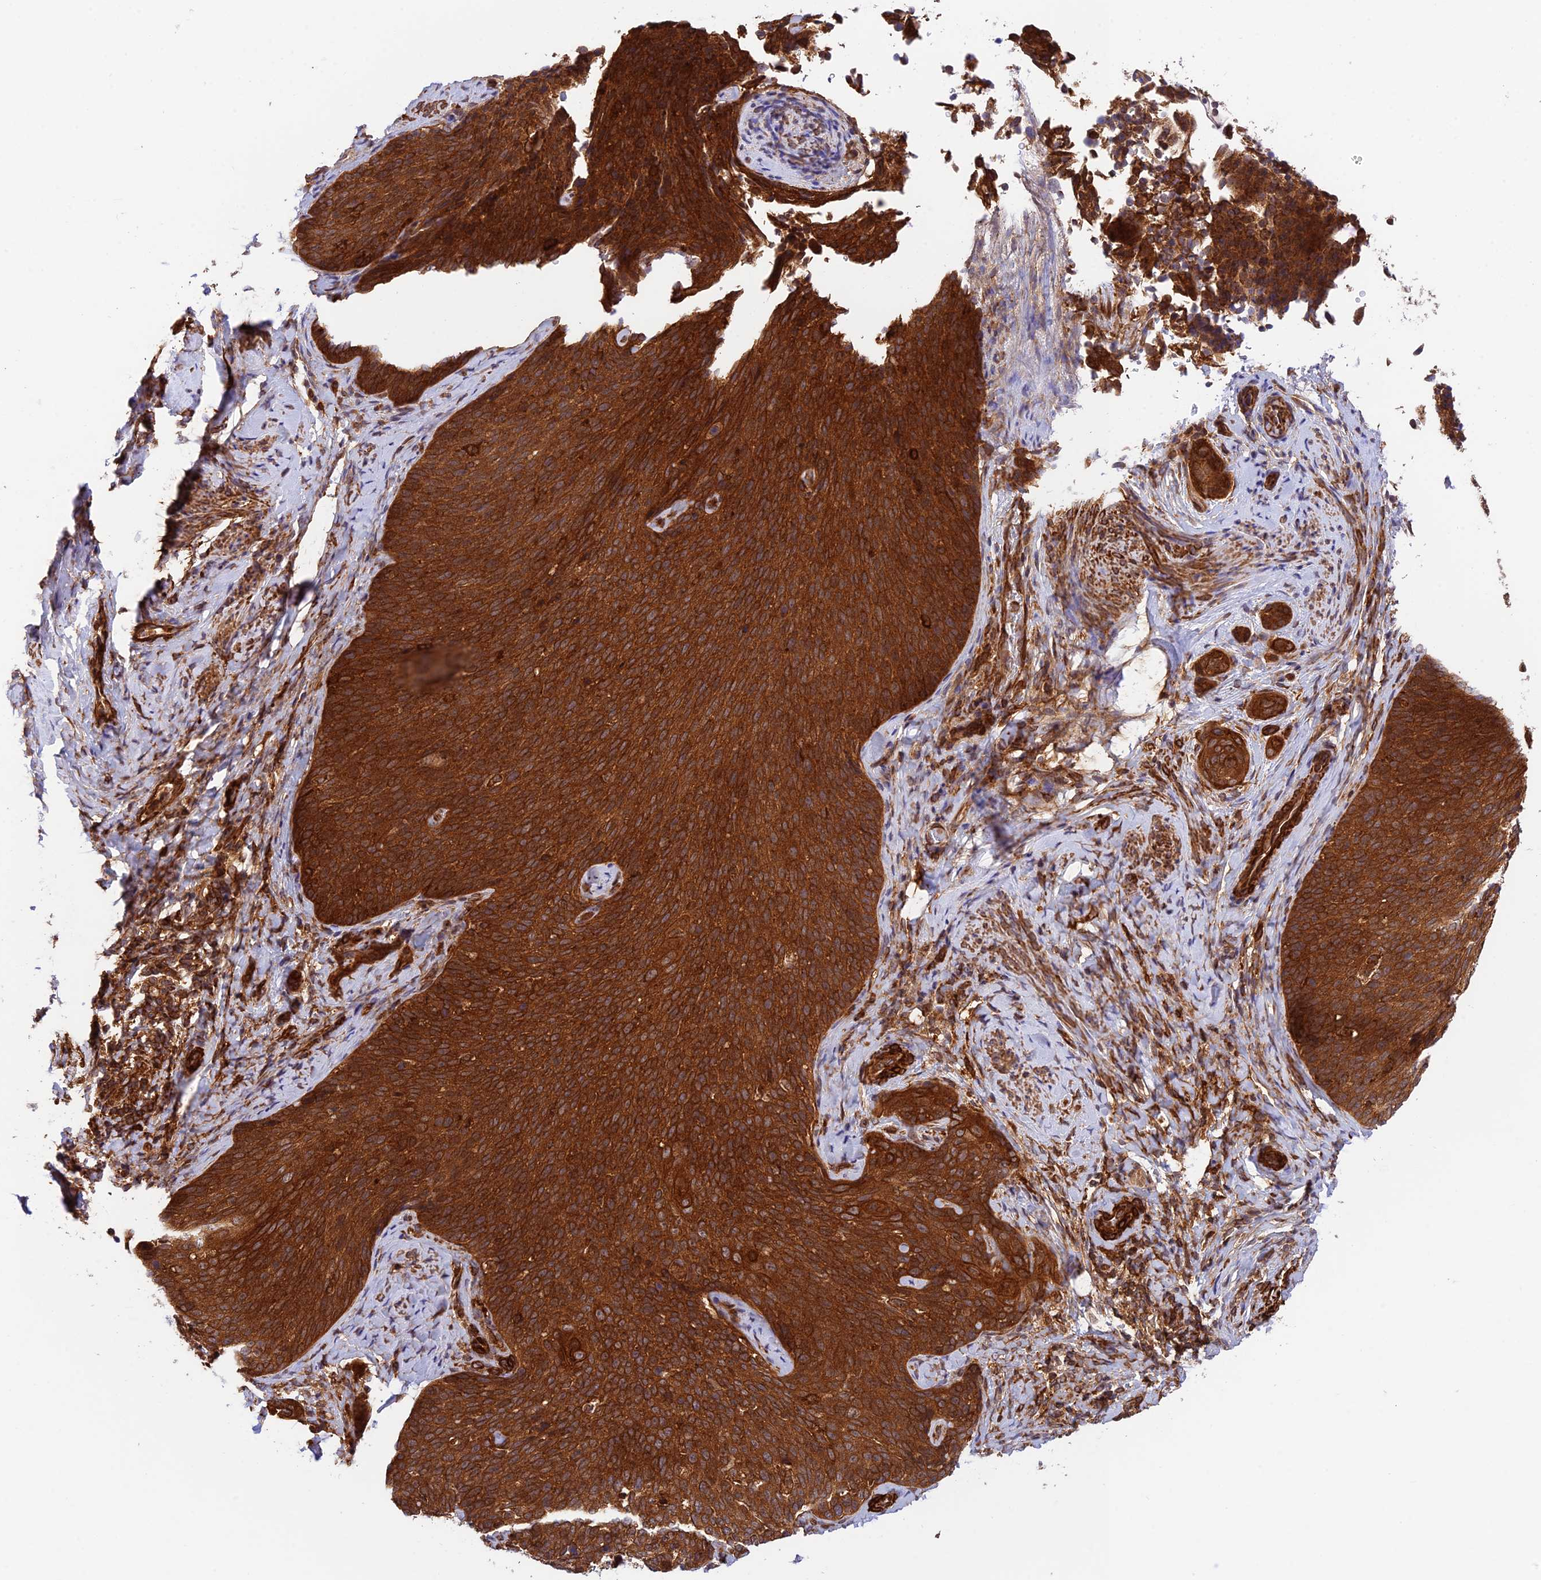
{"staining": {"intensity": "strong", "quantity": ">75%", "location": "cytoplasmic/membranous"}, "tissue": "cervical cancer", "cell_type": "Tumor cells", "image_type": "cancer", "snomed": [{"axis": "morphology", "description": "Squamous cell carcinoma, NOS"}, {"axis": "topography", "description": "Cervix"}], "caption": "Protein staining of cervical cancer tissue exhibits strong cytoplasmic/membranous staining in approximately >75% of tumor cells. The staining was performed using DAB to visualize the protein expression in brown, while the nuclei were stained in blue with hematoxylin (Magnification: 20x).", "gene": "EVI5L", "patient": {"sex": "female", "age": 50}}